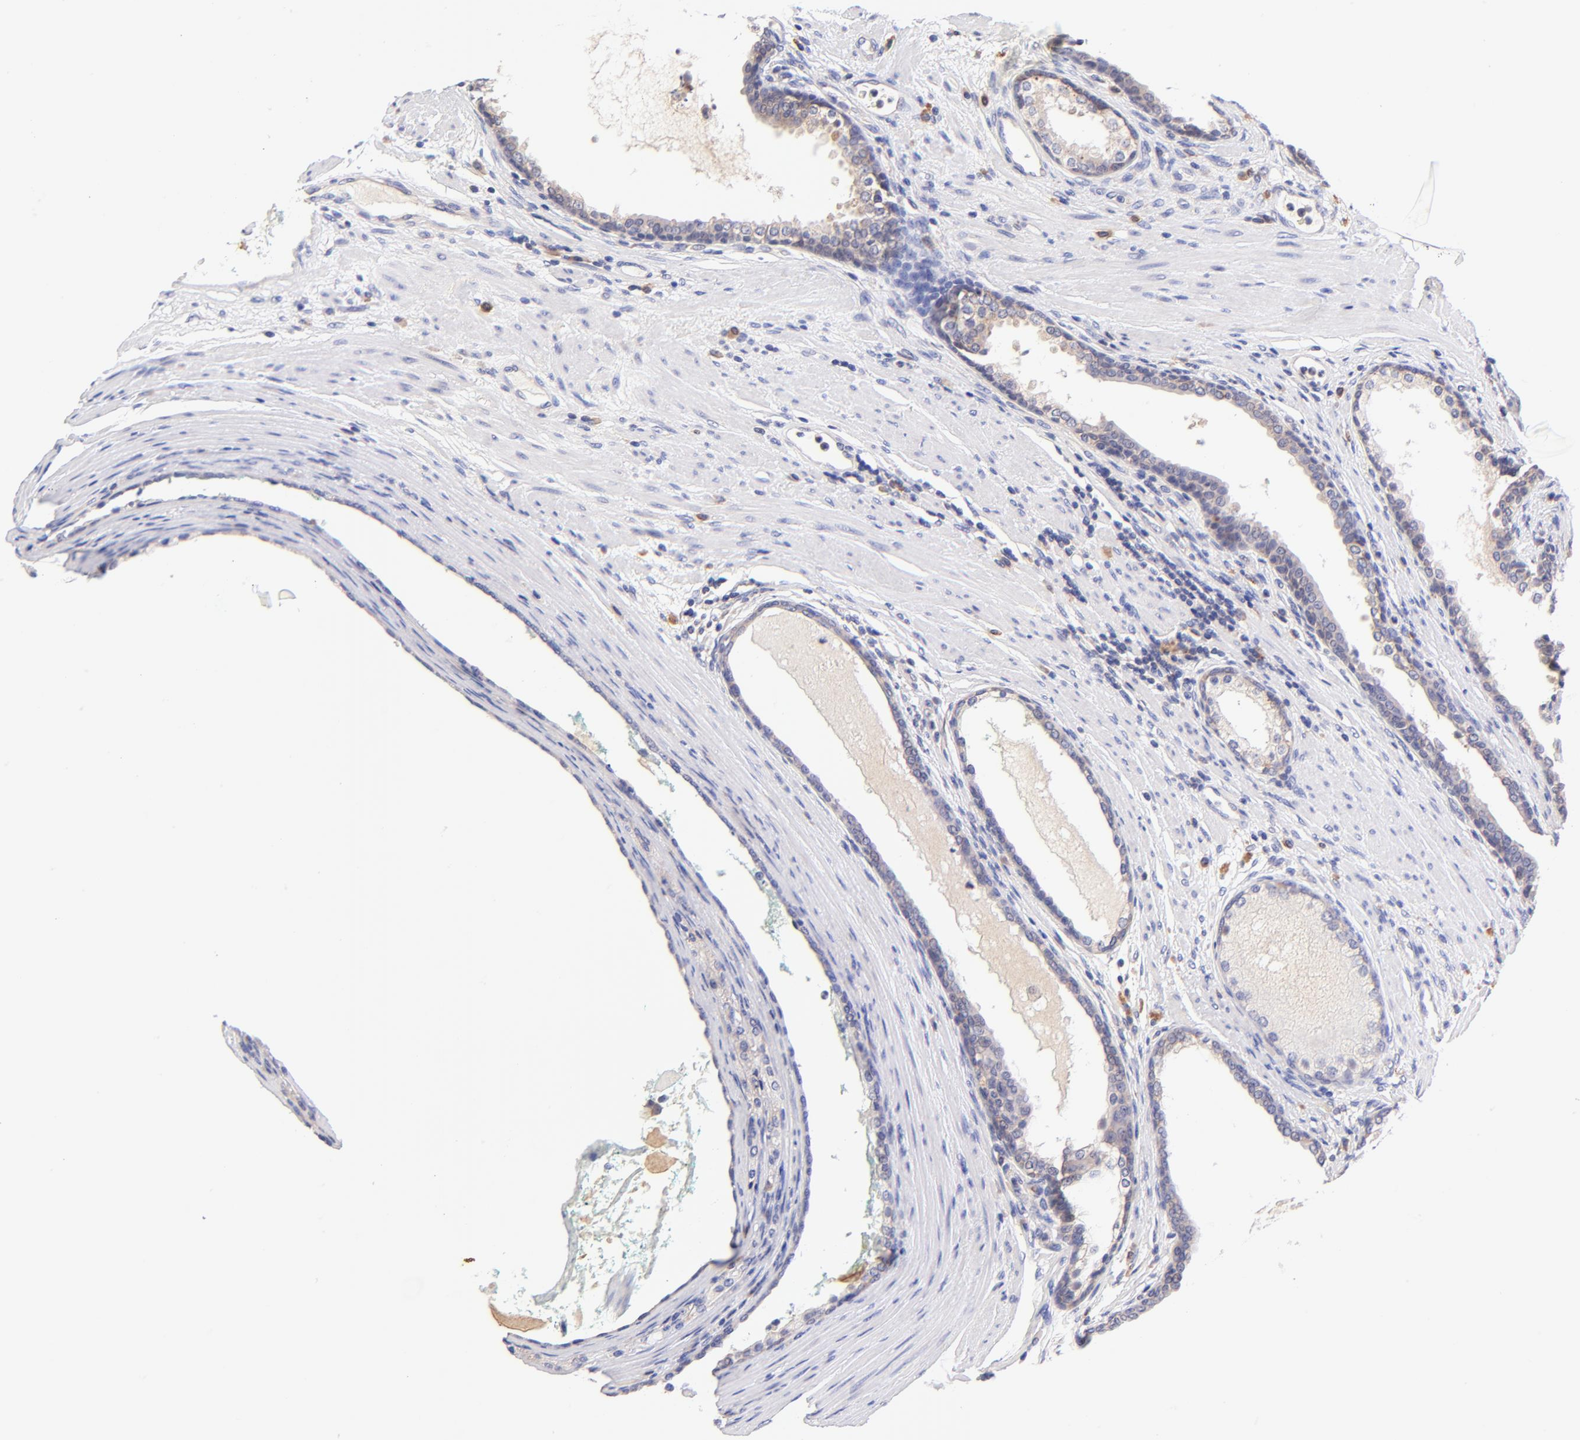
{"staining": {"intensity": "weak", "quantity": "25%-75%", "location": "cytoplasmic/membranous"}, "tissue": "prostate cancer", "cell_type": "Tumor cells", "image_type": "cancer", "snomed": [{"axis": "morphology", "description": "Adenocarcinoma, Medium grade"}, {"axis": "topography", "description": "Prostate"}], "caption": "Adenocarcinoma (medium-grade) (prostate) stained for a protein reveals weak cytoplasmic/membranous positivity in tumor cells.", "gene": "RPL11", "patient": {"sex": "male", "age": 72}}